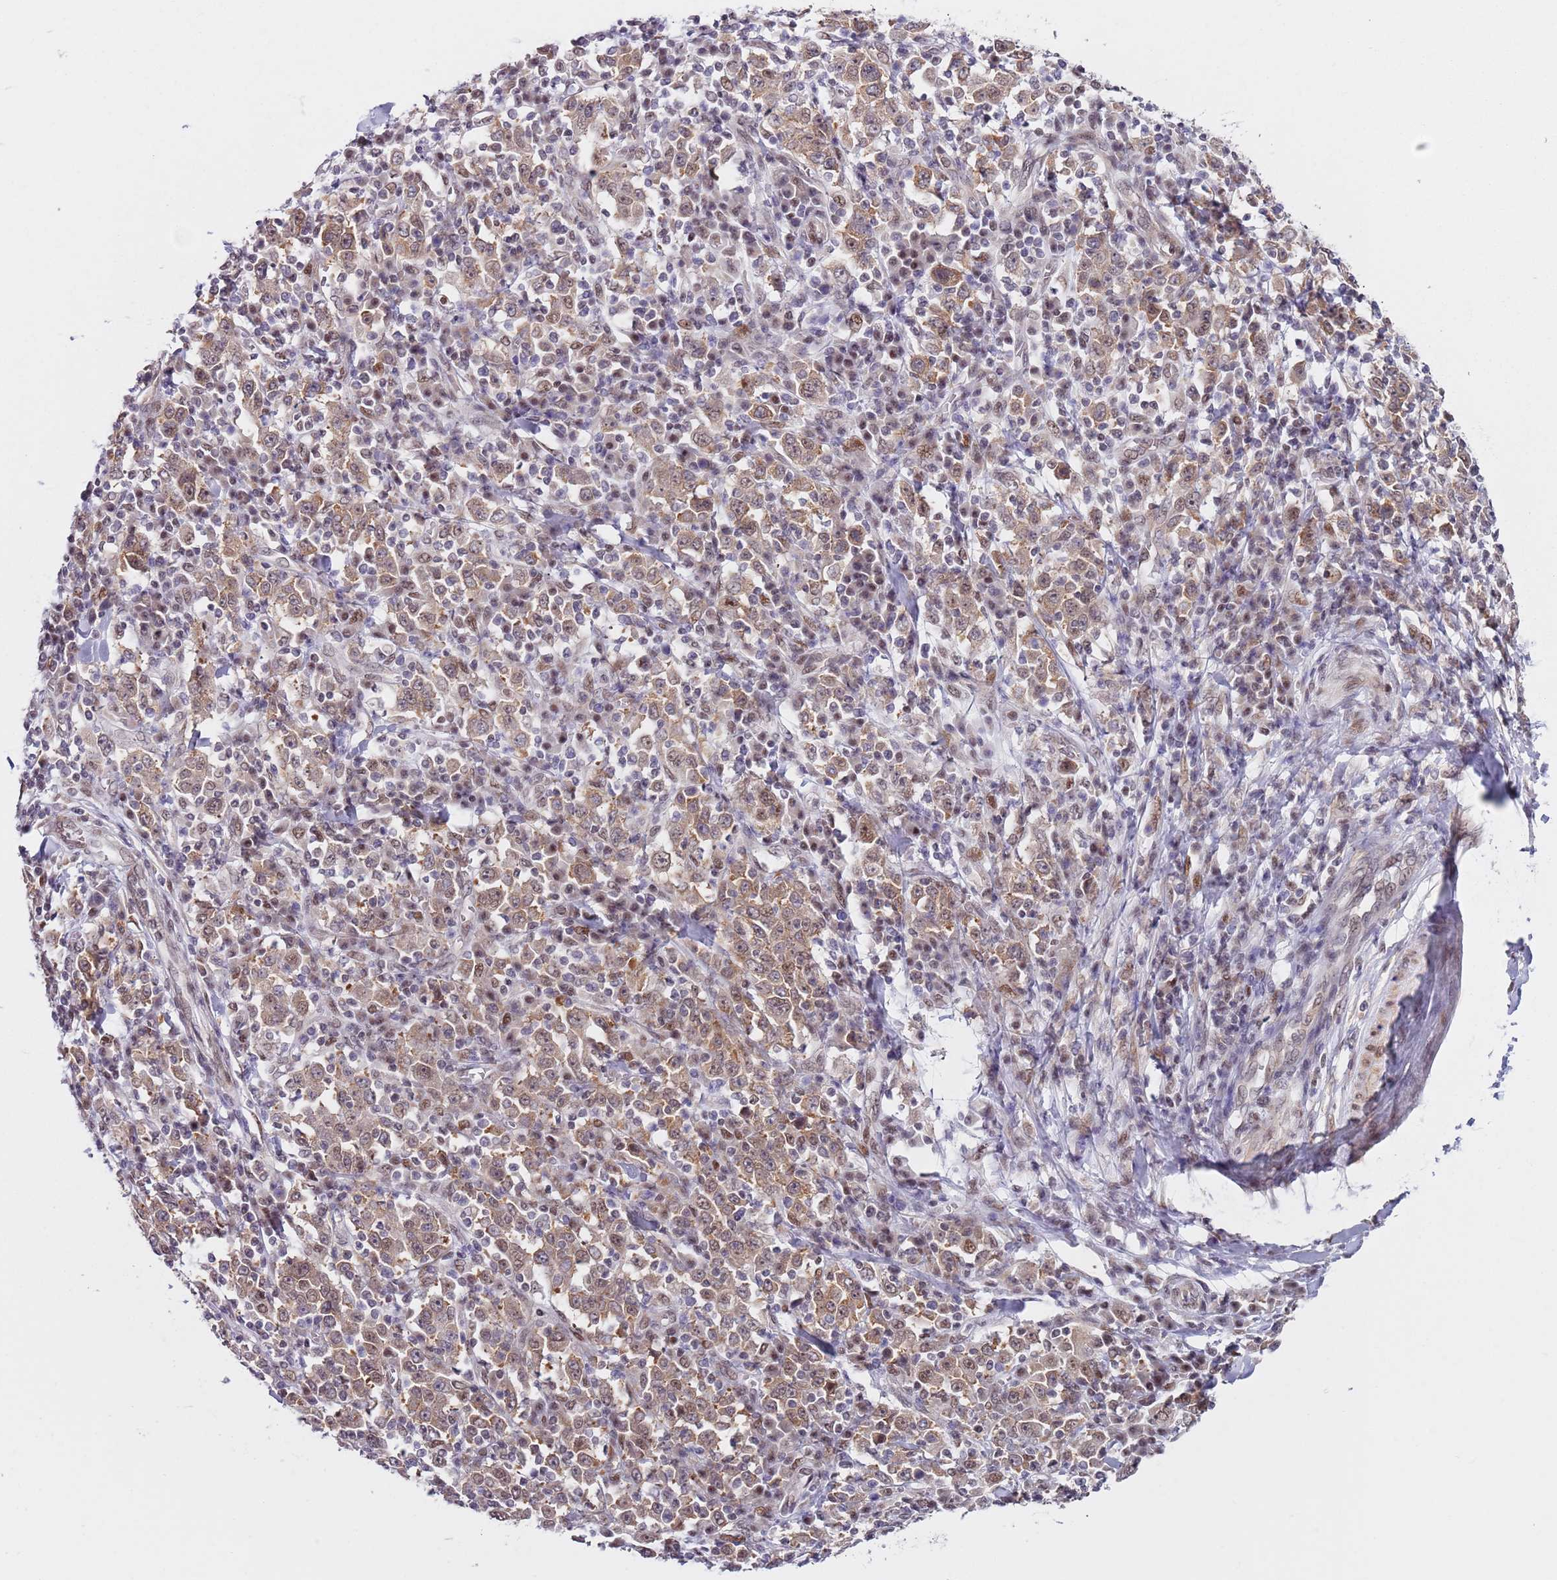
{"staining": {"intensity": "weak", "quantity": ">75%", "location": "cytoplasmic/membranous,nuclear"}, "tissue": "stomach cancer", "cell_type": "Tumor cells", "image_type": "cancer", "snomed": [{"axis": "morphology", "description": "Normal tissue, NOS"}, {"axis": "morphology", "description": "Adenocarcinoma, NOS"}, {"axis": "topography", "description": "Stomach, upper"}, {"axis": "topography", "description": "Stomach"}], "caption": "The image demonstrates staining of adenocarcinoma (stomach), revealing weak cytoplasmic/membranous and nuclear protein staining (brown color) within tumor cells.", "gene": "SLC25A32", "patient": {"sex": "male", "age": 59}}